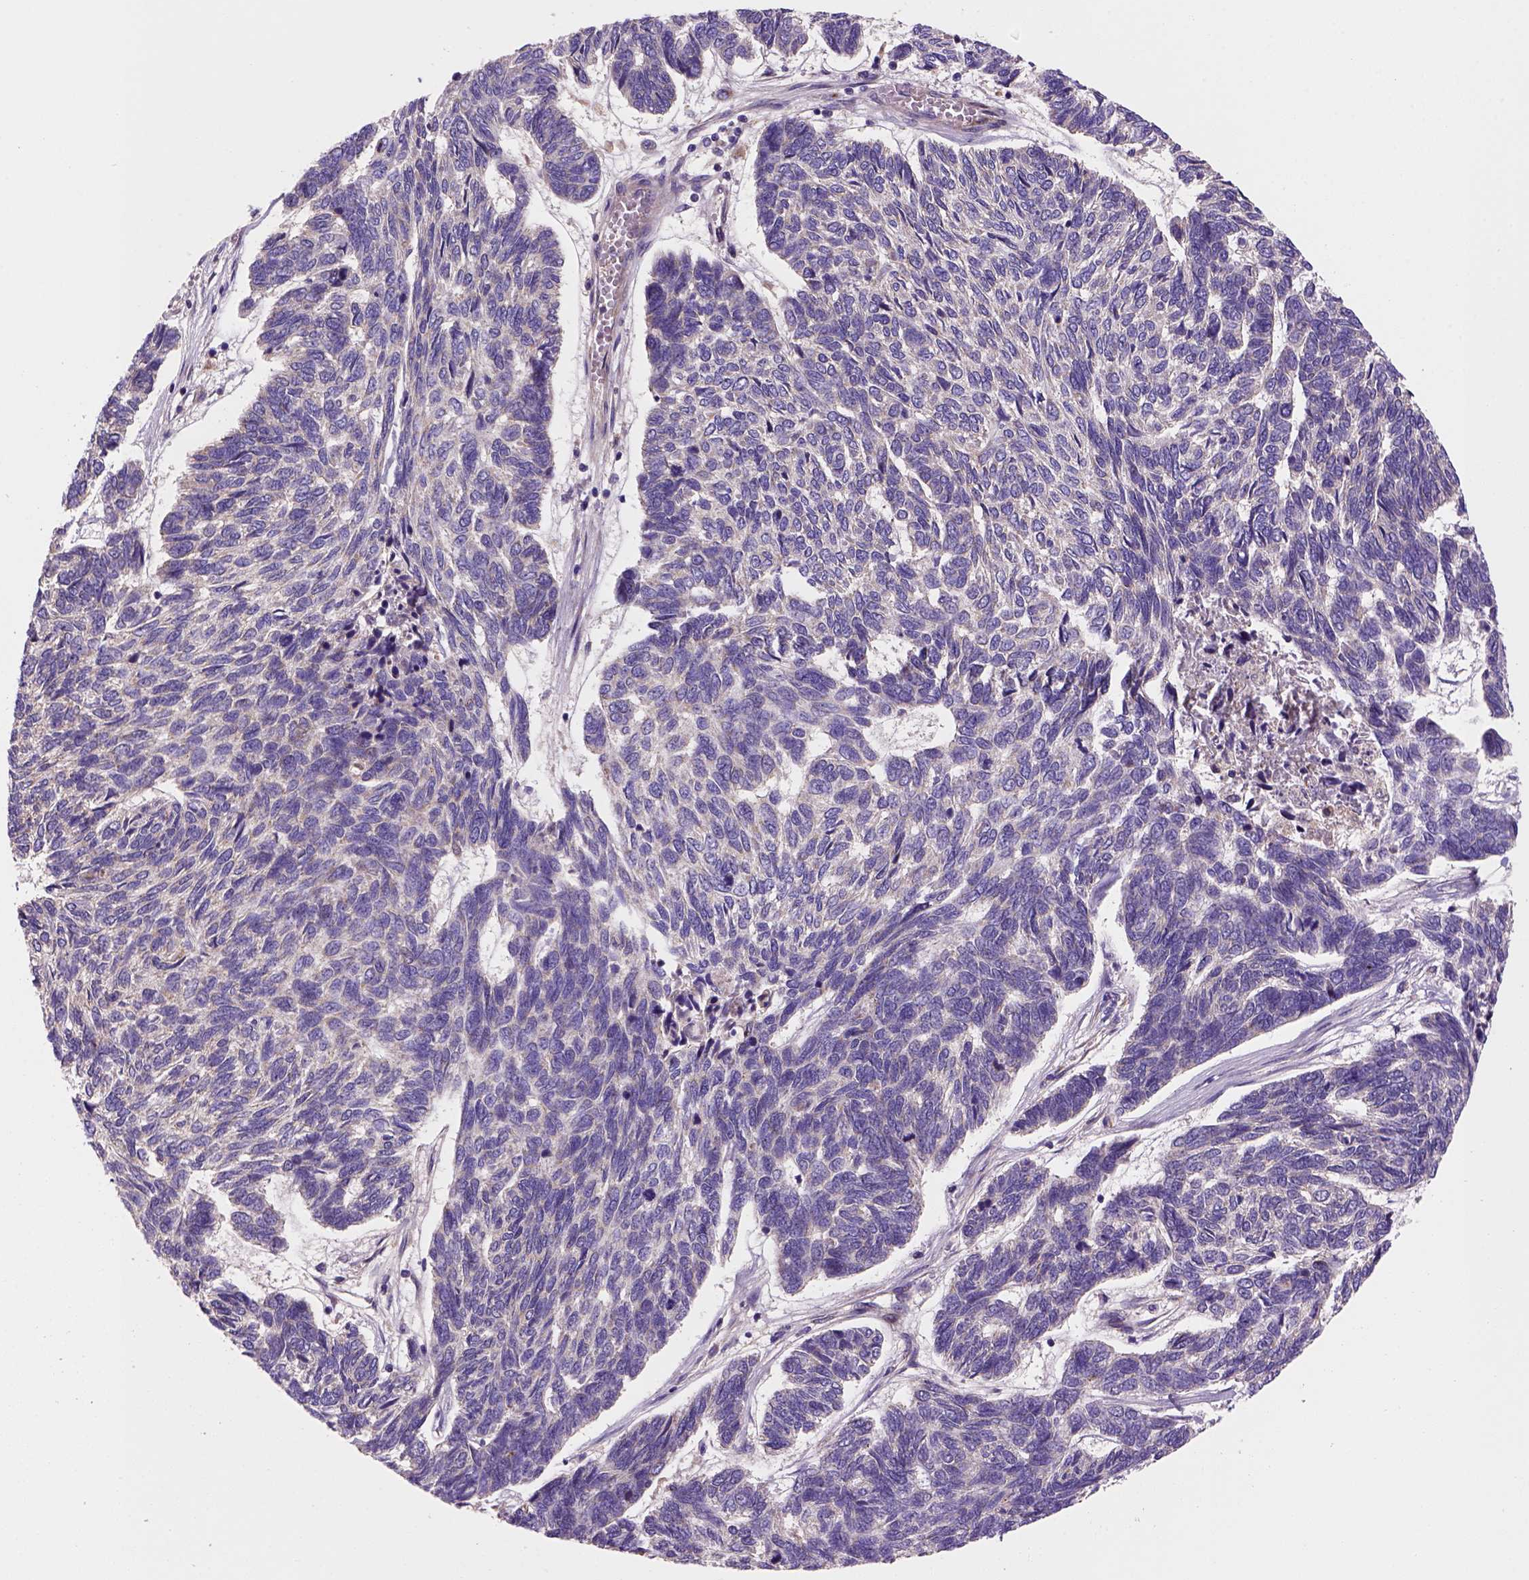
{"staining": {"intensity": "weak", "quantity": "<25%", "location": "cytoplasmic/membranous"}, "tissue": "skin cancer", "cell_type": "Tumor cells", "image_type": "cancer", "snomed": [{"axis": "morphology", "description": "Basal cell carcinoma"}, {"axis": "topography", "description": "Skin"}], "caption": "Micrograph shows no significant protein positivity in tumor cells of skin cancer.", "gene": "WARS2", "patient": {"sex": "female", "age": 65}}